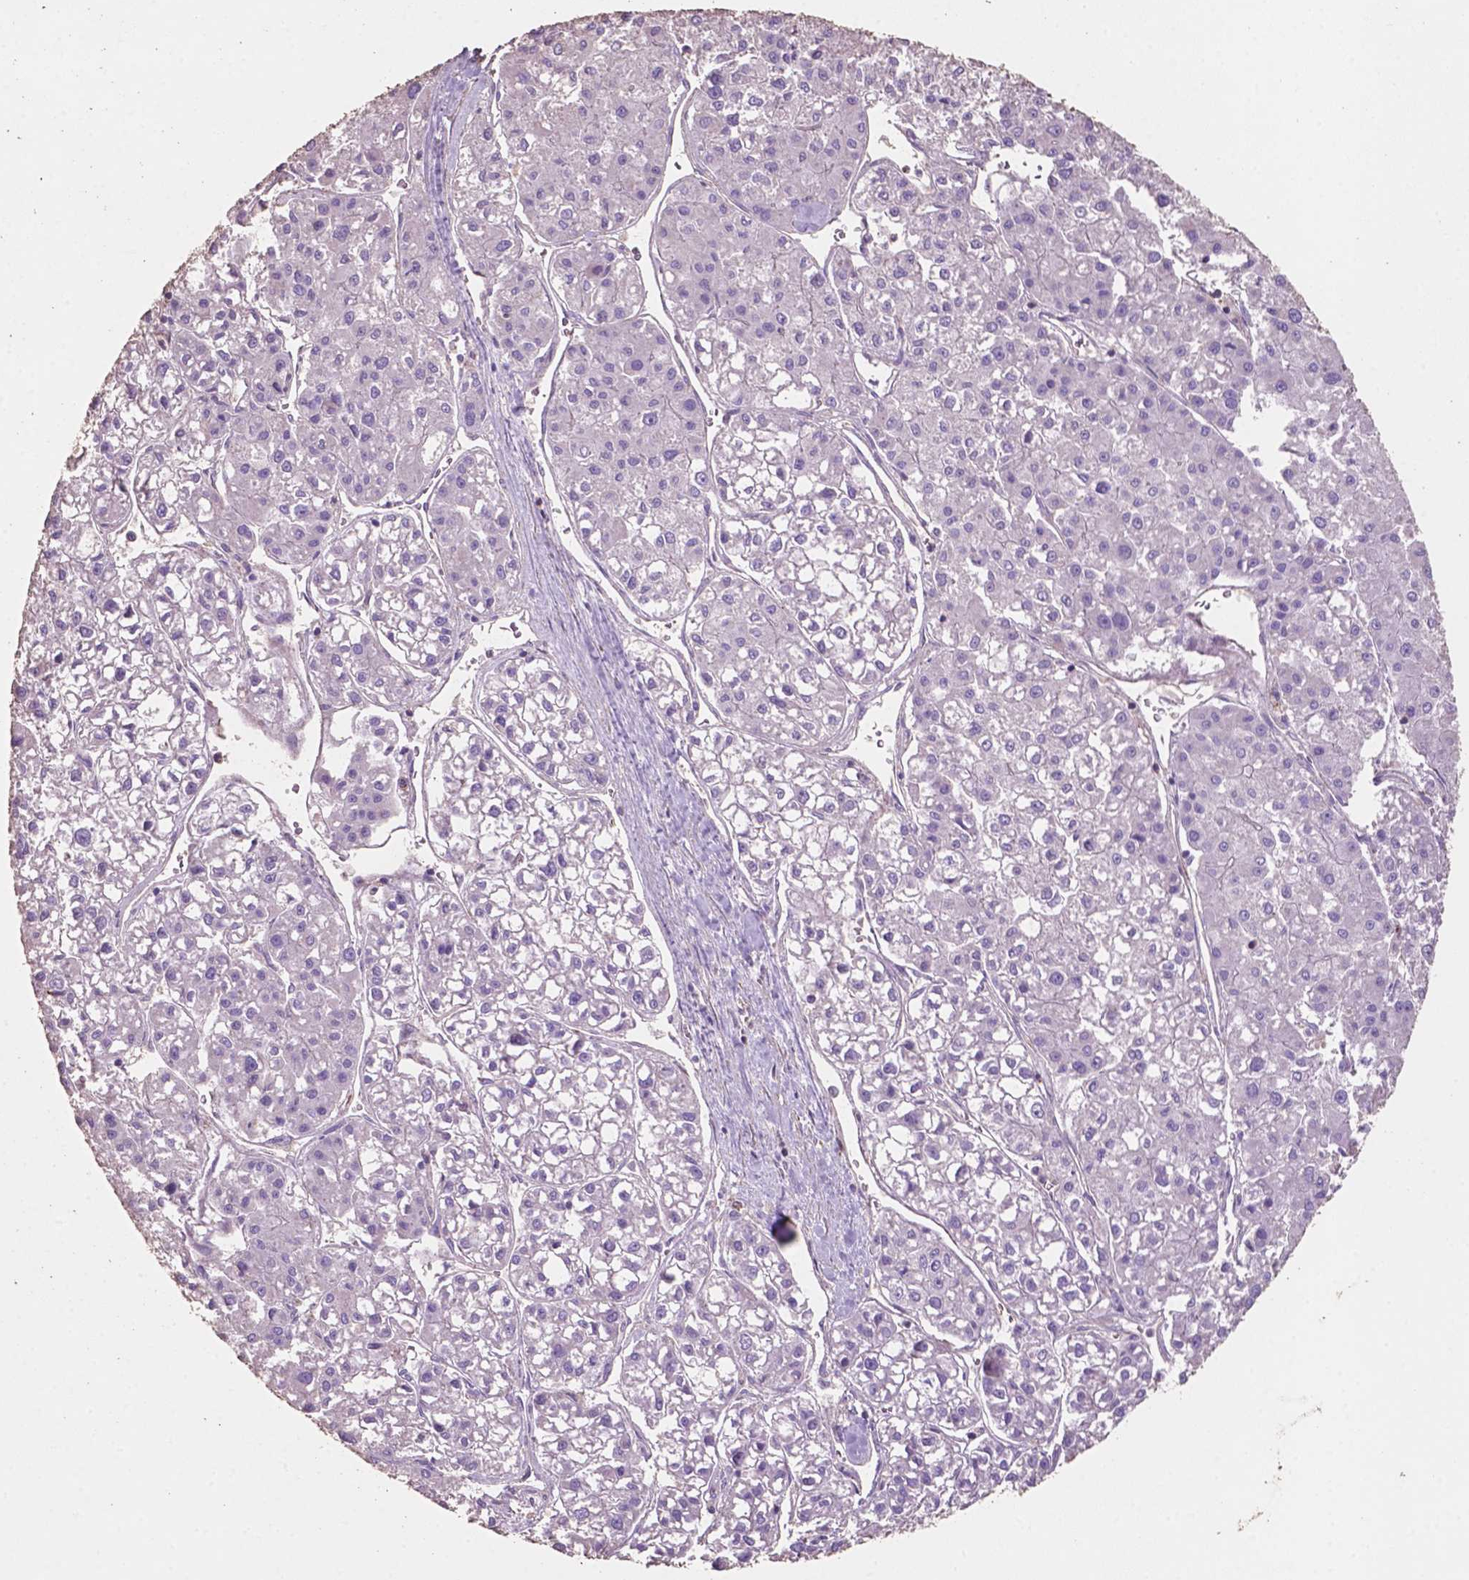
{"staining": {"intensity": "negative", "quantity": "none", "location": "none"}, "tissue": "liver cancer", "cell_type": "Tumor cells", "image_type": "cancer", "snomed": [{"axis": "morphology", "description": "Carcinoma, Hepatocellular, NOS"}, {"axis": "topography", "description": "Liver"}], "caption": "Liver cancer (hepatocellular carcinoma) was stained to show a protein in brown. There is no significant positivity in tumor cells.", "gene": "COMMD4", "patient": {"sex": "male", "age": 73}}